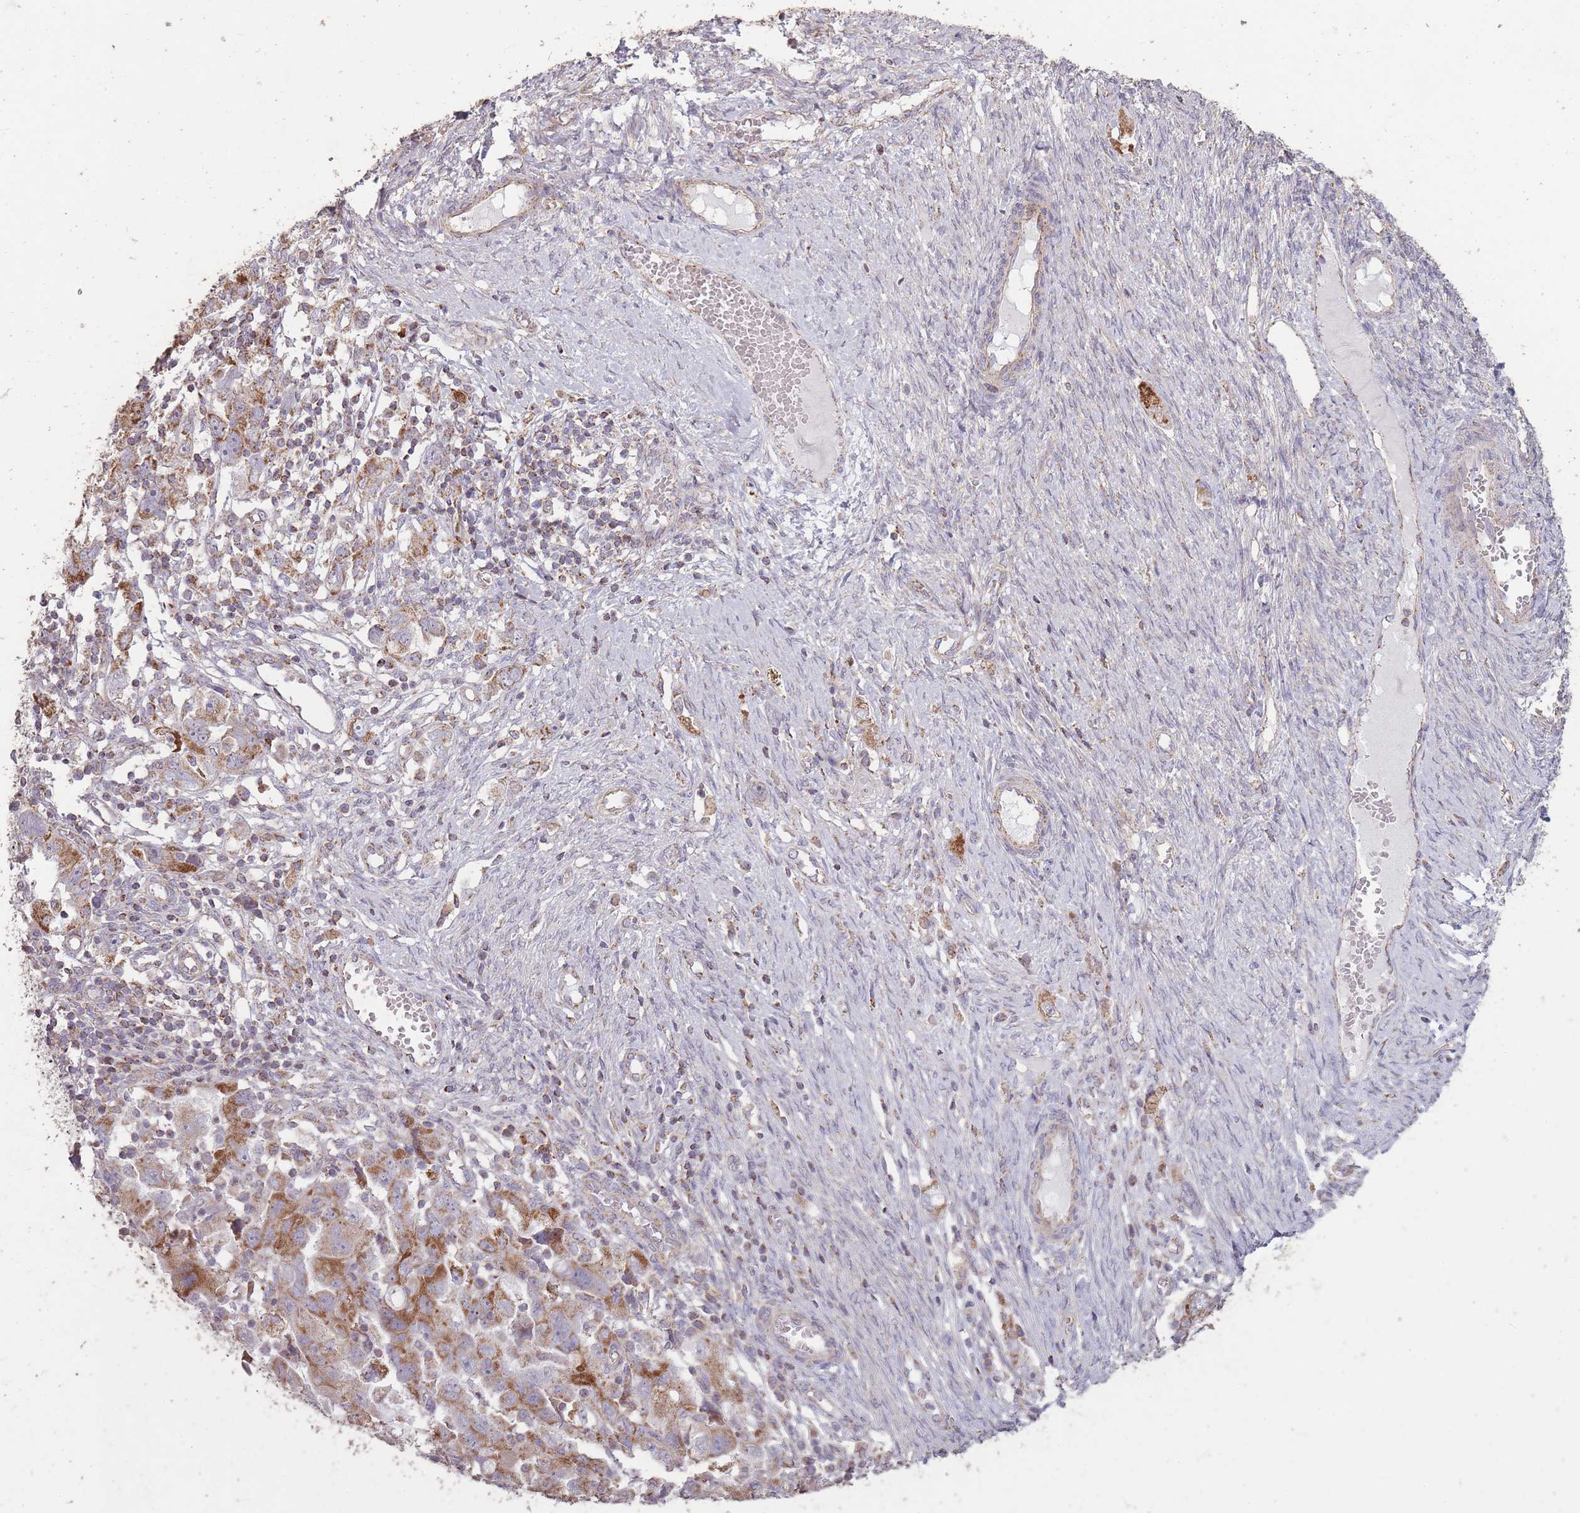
{"staining": {"intensity": "moderate", "quantity": ">75%", "location": "cytoplasmic/membranous"}, "tissue": "ovarian cancer", "cell_type": "Tumor cells", "image_type": "cancer", "snomed": [{"axis": "morphology", "description": "Carcinoma, NOS"}, {"axis": "morphology", "description": "Cystadenocarcinoma, serous, NOS"}, {"axis": "topography", "description": "Ovary"}], "caption": "Ovarian cancer stained with immunohistochemistry (IHC) reveals moderate cytoplasmic/membranous expression in about >75% of tumor cells.", "gene": "CNOT8", "patient": {"sex": "female", "age": 69}}